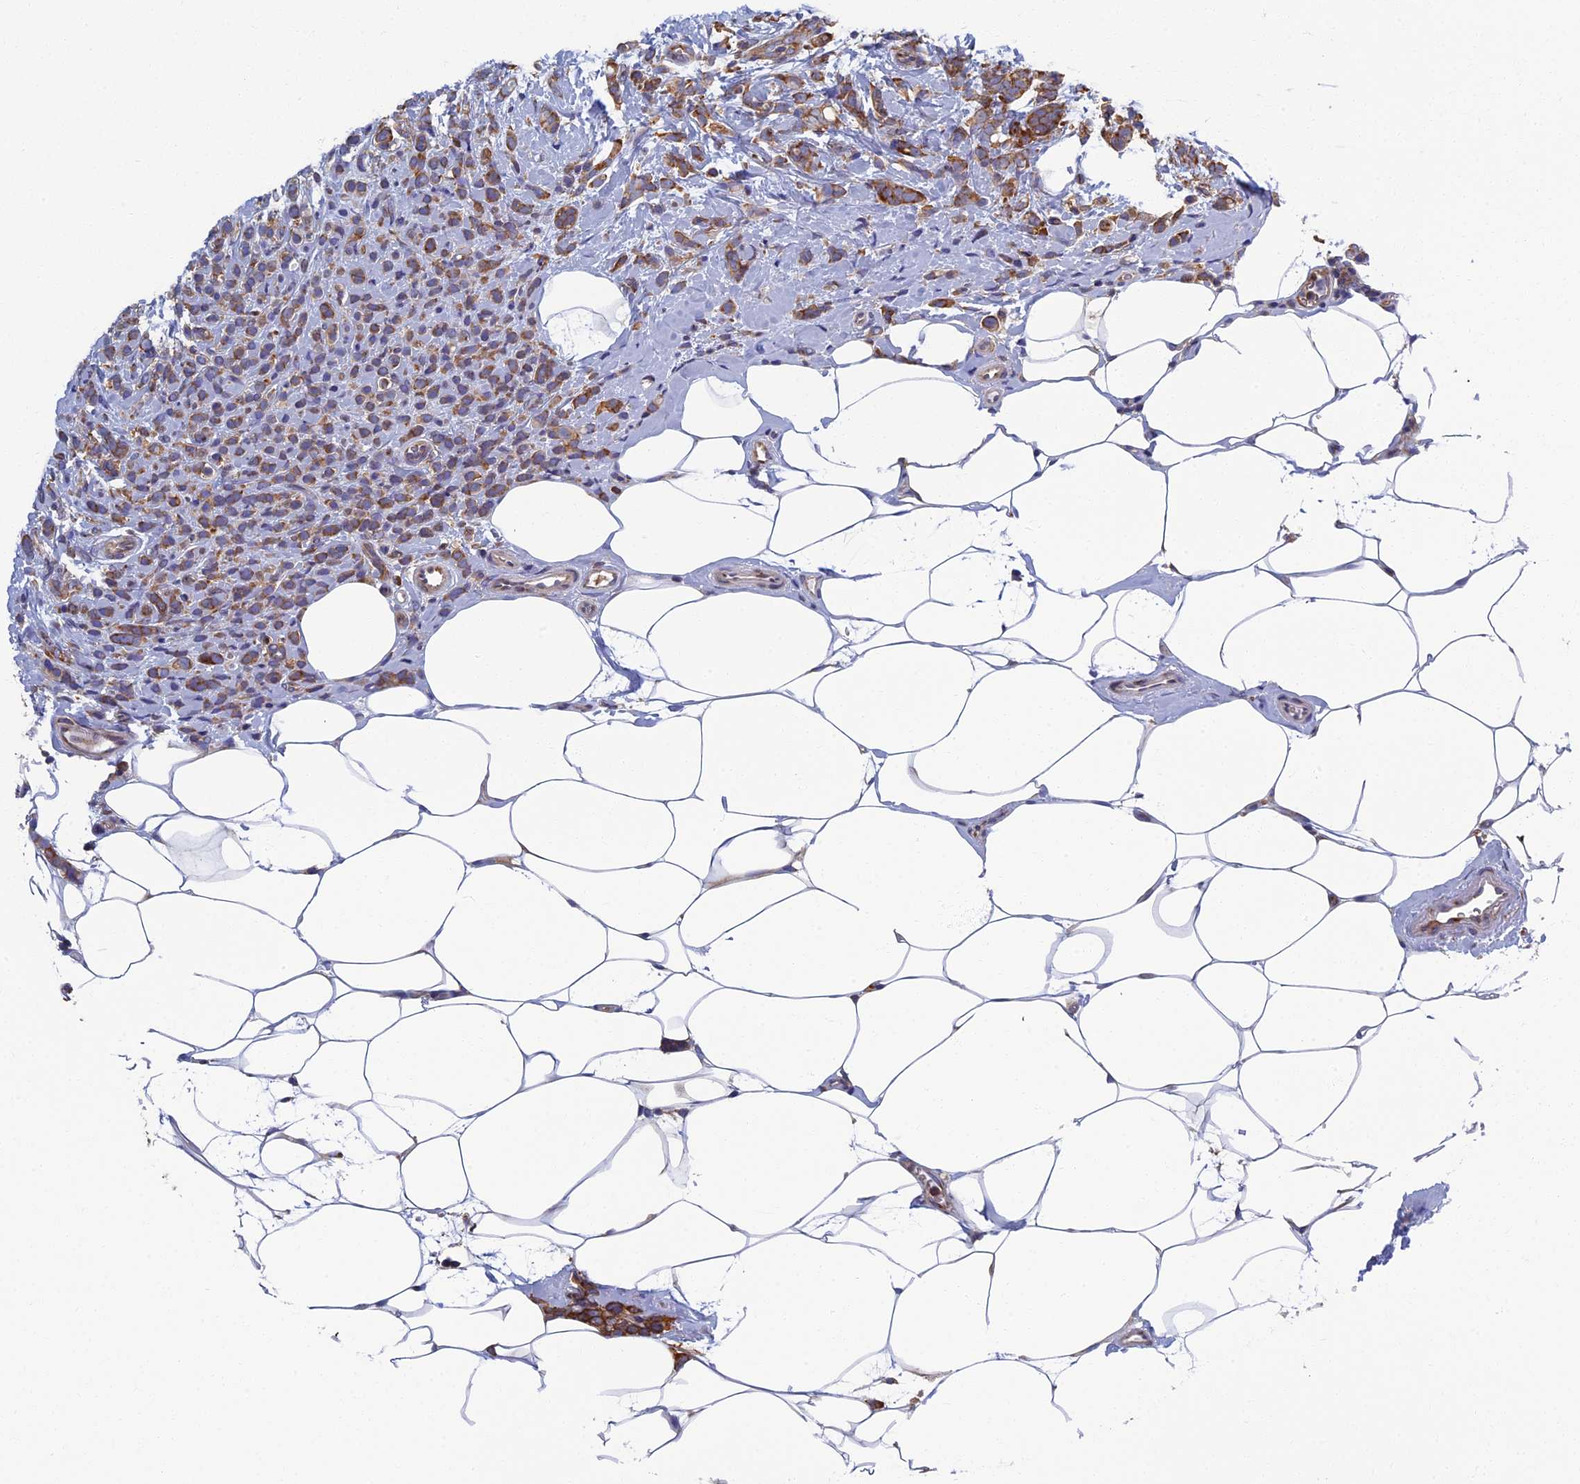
{"staining": {"intensity": "moderate", "quantity": ">75%", "location": "cytoplasmic/membranous"}, "tissue": "breast cancer", "cell_type": "Tumor cells", "image_type": "cancer", "snomed": [{"axis": "morphology", "description": "Lobular carcinoma"}, {"axis": "topography", "description": "Breast"}], "caption": "IHC (DAB) staining of breast cancer reveals moderate cytoplasmic/membranous protein staining in about >75% of tumor cells.", "gene": "YBX1", "patient": {"sex": "female", "age": 58}}